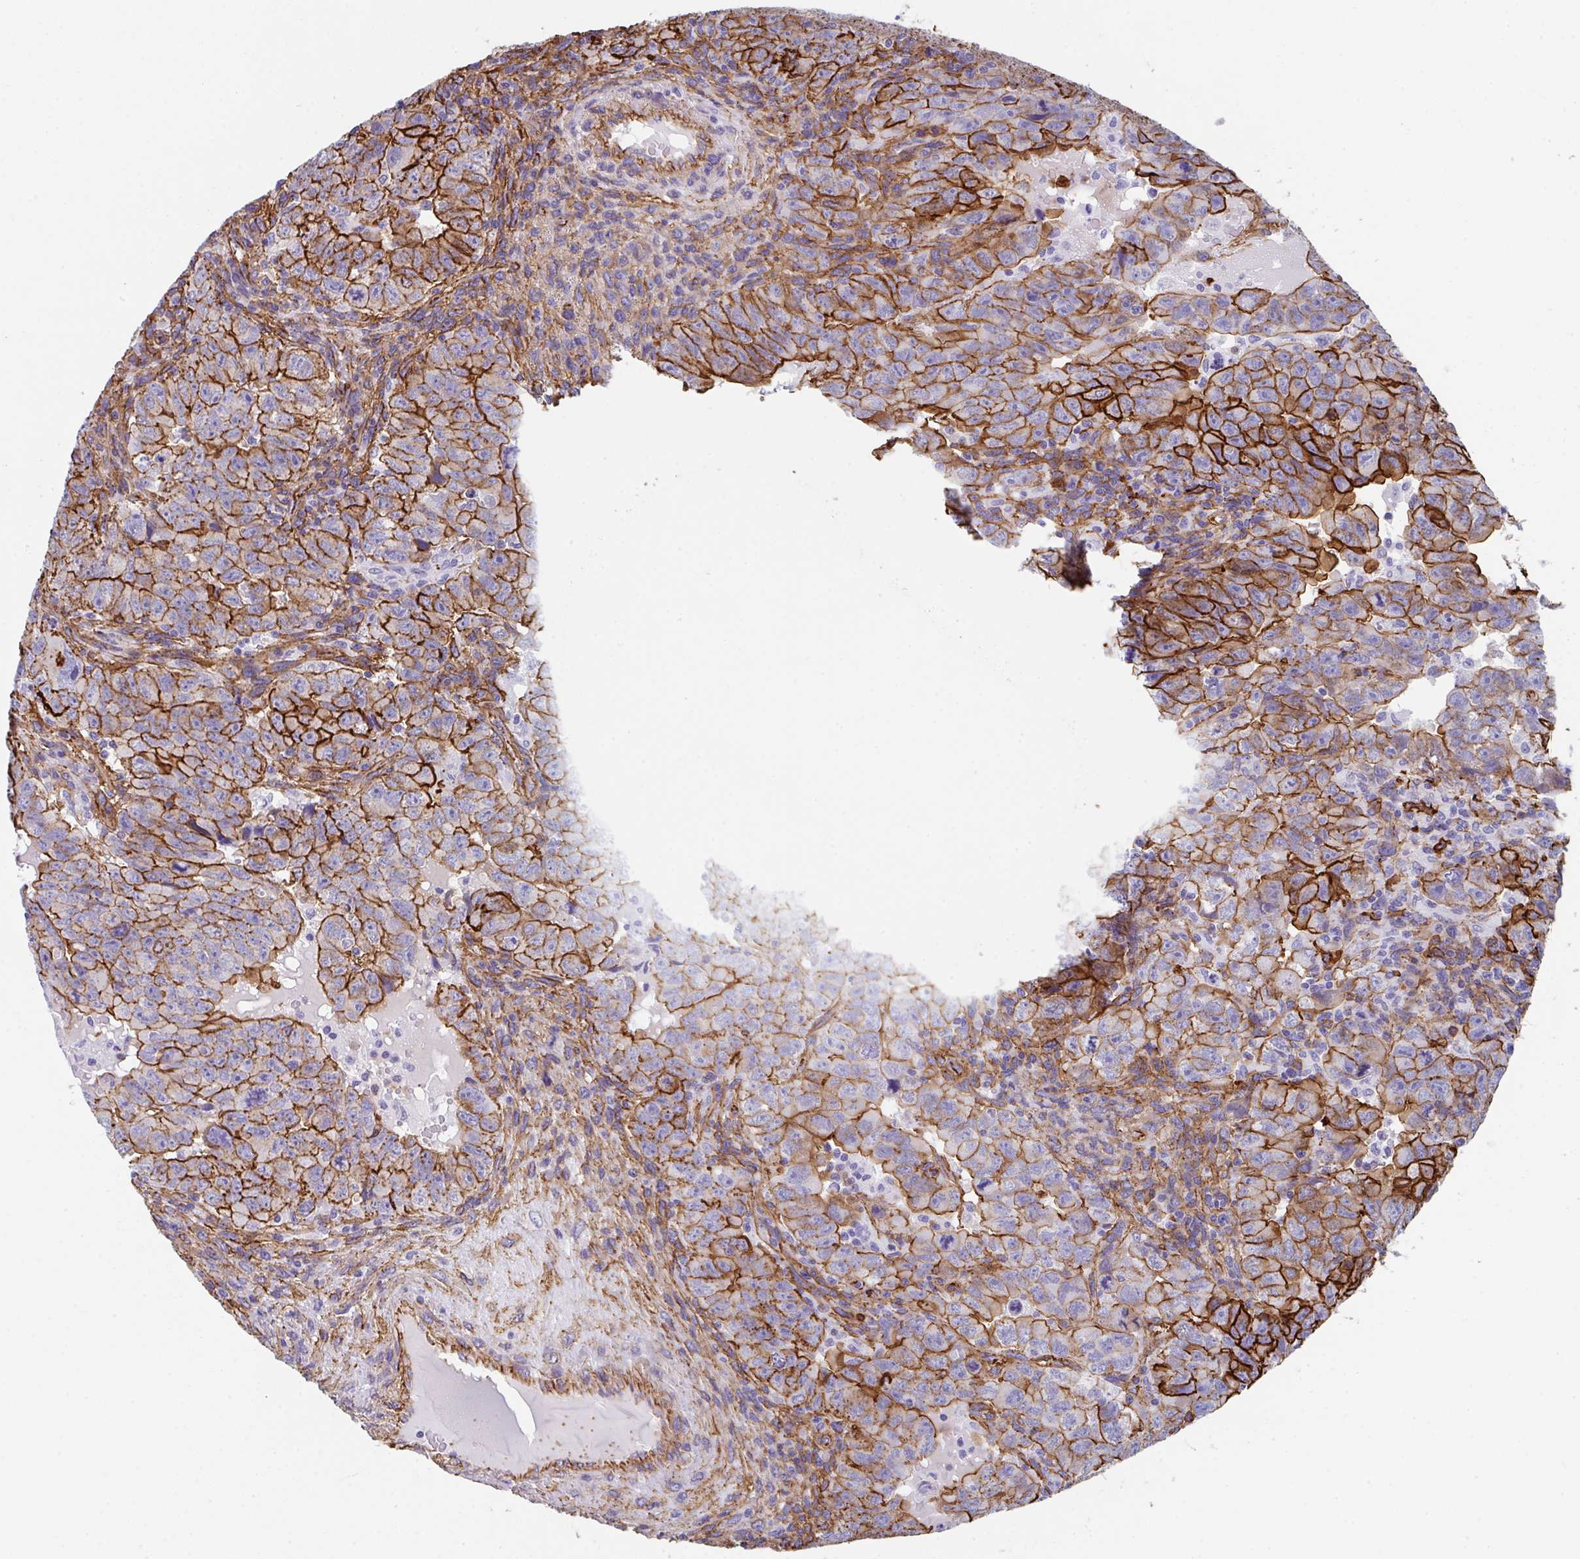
{"staining": {"intensity": "strong", "quantity": "25%-75%", "location": "cytoplasmic/membranous"}, "tissue": "testis cancer", "cell_type": "Tumor cells", "image_type": "cancer", "snomed": [{"axis": "morphology", "description": "Carcinoma, Embryonal, NOS"}, {"axis": "topography", "description": "Testis"}], "caption": "A brown stain highlights strong cytoplasmic/membranous positivity of a protein in human testis embryonal carcinoma tumor cells.", "gene": "DBN1", "patient": {"sex": "male", "age": 24}}